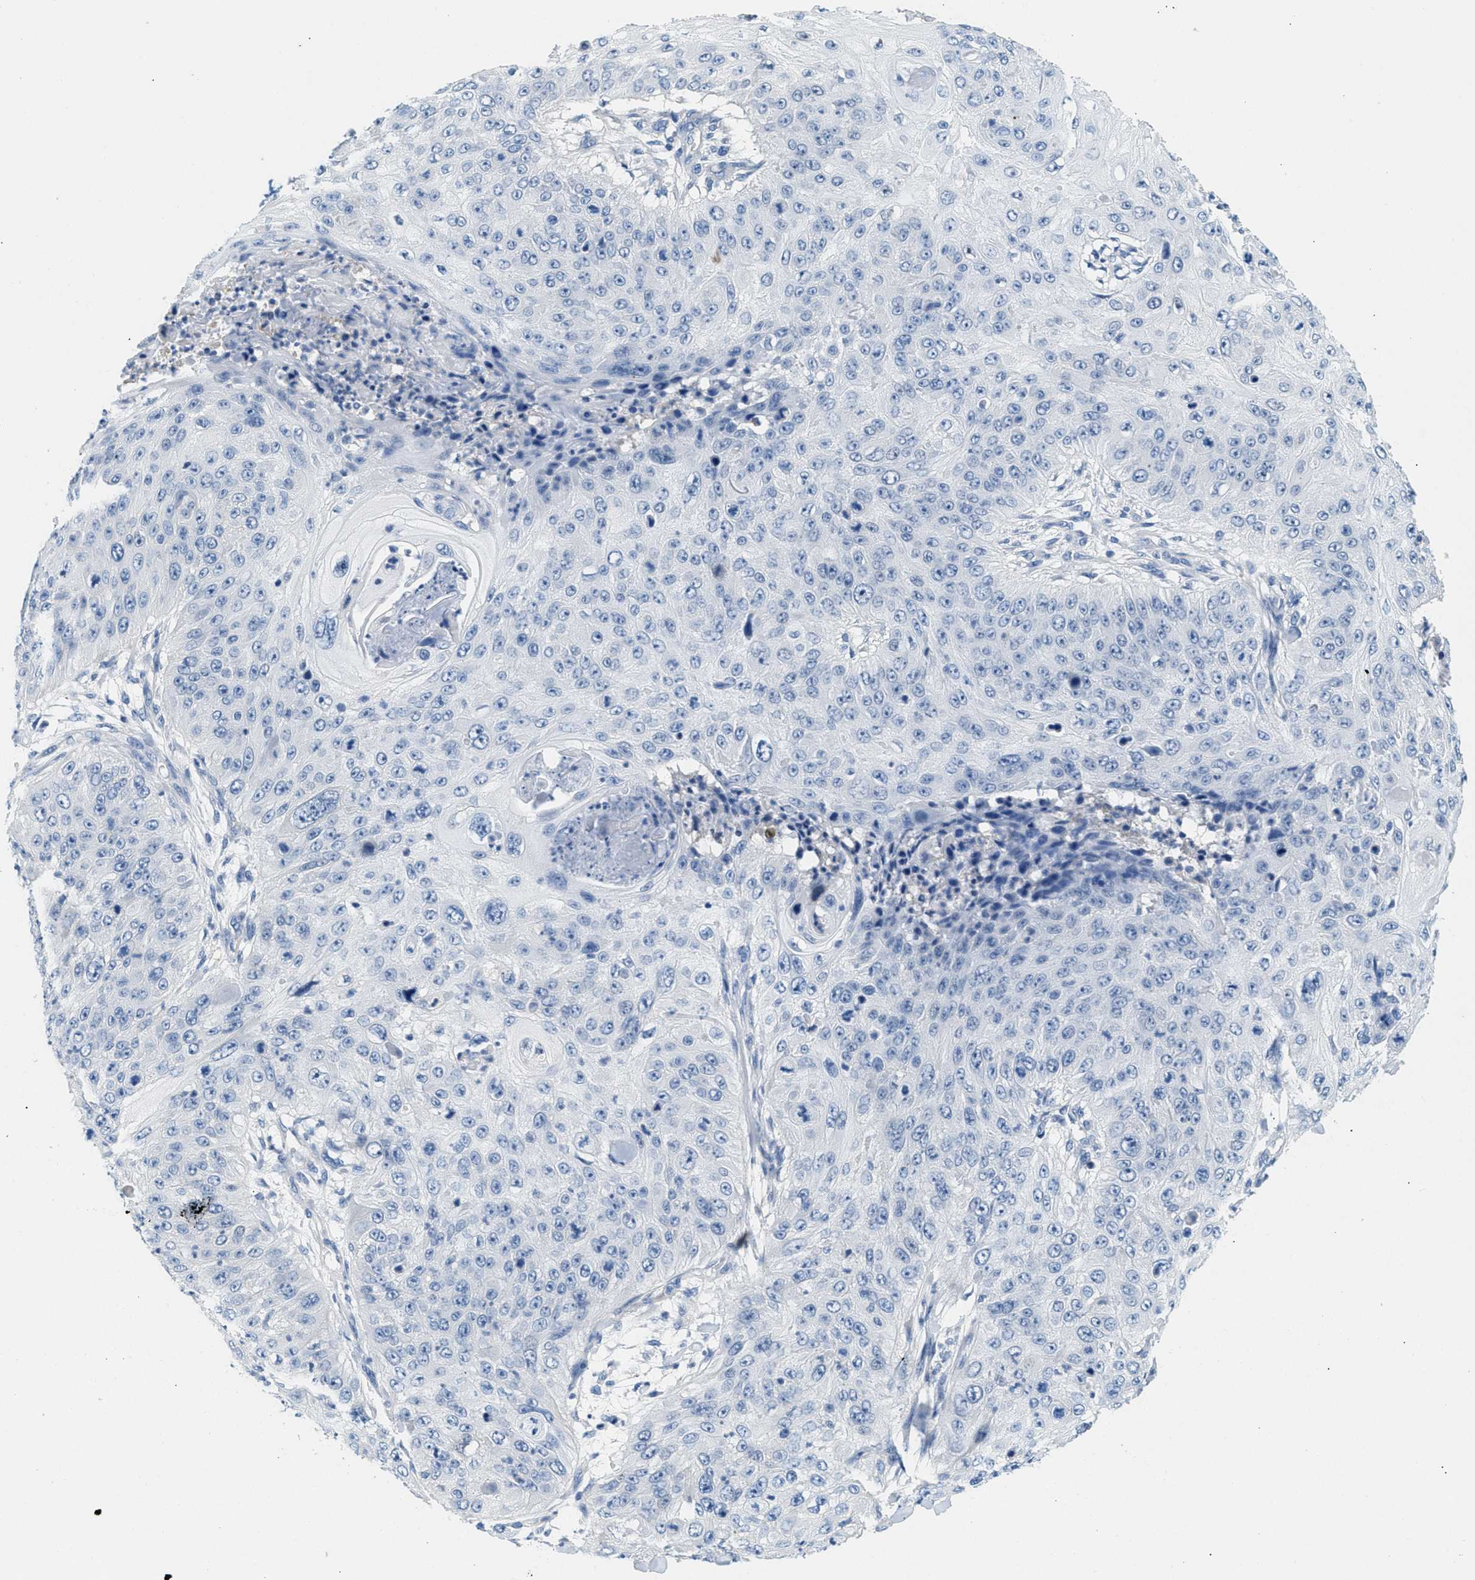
{"staining": {"intensity": "negative", "quantity": "none", "location": "none"}, "tissue": "skin cancer", "cell_type": "Tumor cells", "image_type": "cancer", "snomed": [{"axis": "morphology", "description": "Squamous cell carcinoma, NOS"}, {"axis": "topography", "description": "Skin"}], "caption": "Tumor cells are negative for brown protein staining in skin cancer.", "gene": "SPAM1", "patient": {"sex": "female", "age": 80}}